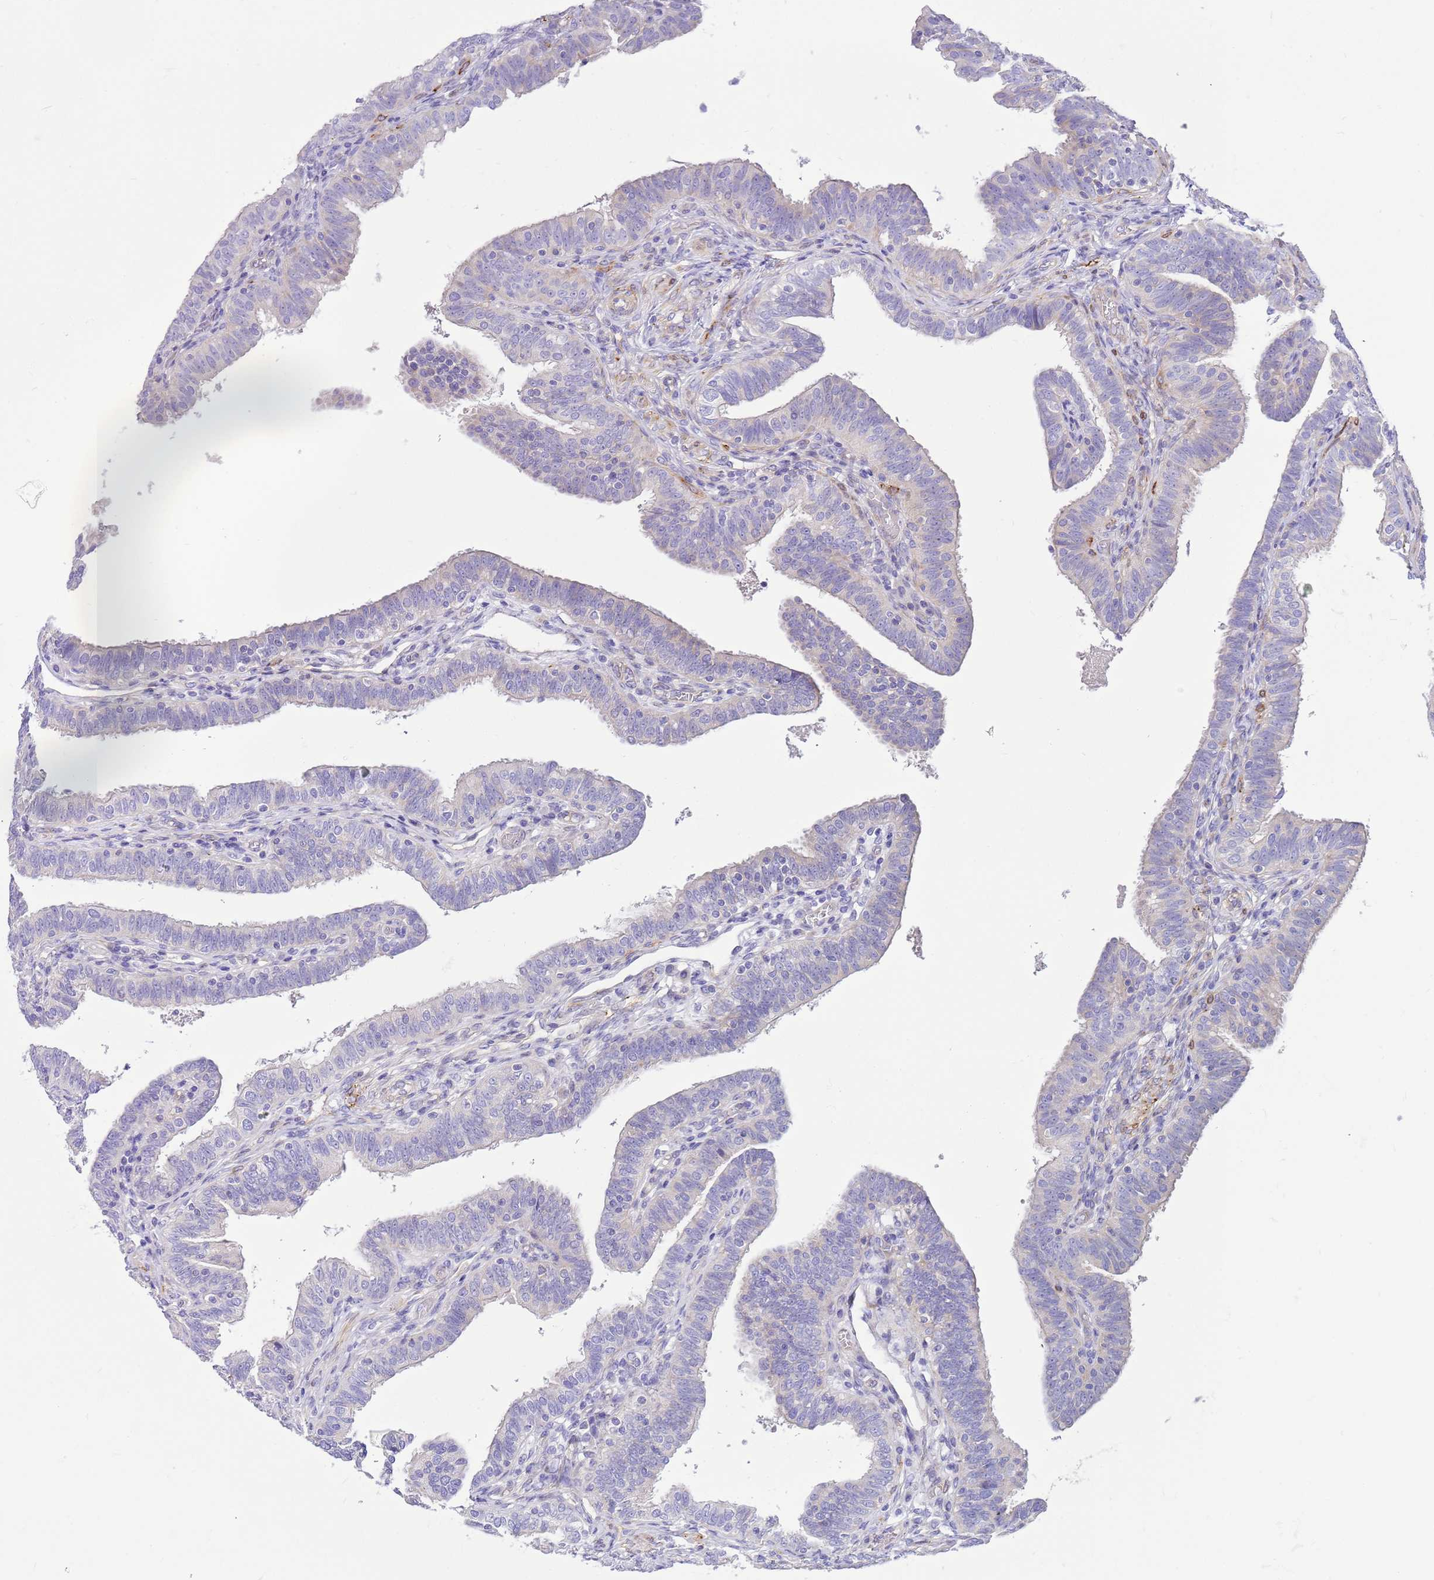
{"staining": {"intensity": "weak", "quantity": "<25%", "location": "cytoplasmic/membranous"}, "tissue": "fallopian tube", "cell_type": "Glandular cells", "image_type": "normal", "snomed": [{"axis": "morphology", "description": "Normal tissue, NOS"}, {"axis": "topography", "description": "Fallopian tube"}], "caption": "A high-resolution photomicrograph shows immunohistochemistry (IHC) staining of normal fallopian tube, which shows no significant positivity in glandular cells. Nuclei are stained in blue.", "gene": "SERINC3", "patient": {"sex": "female", "age": 39}}